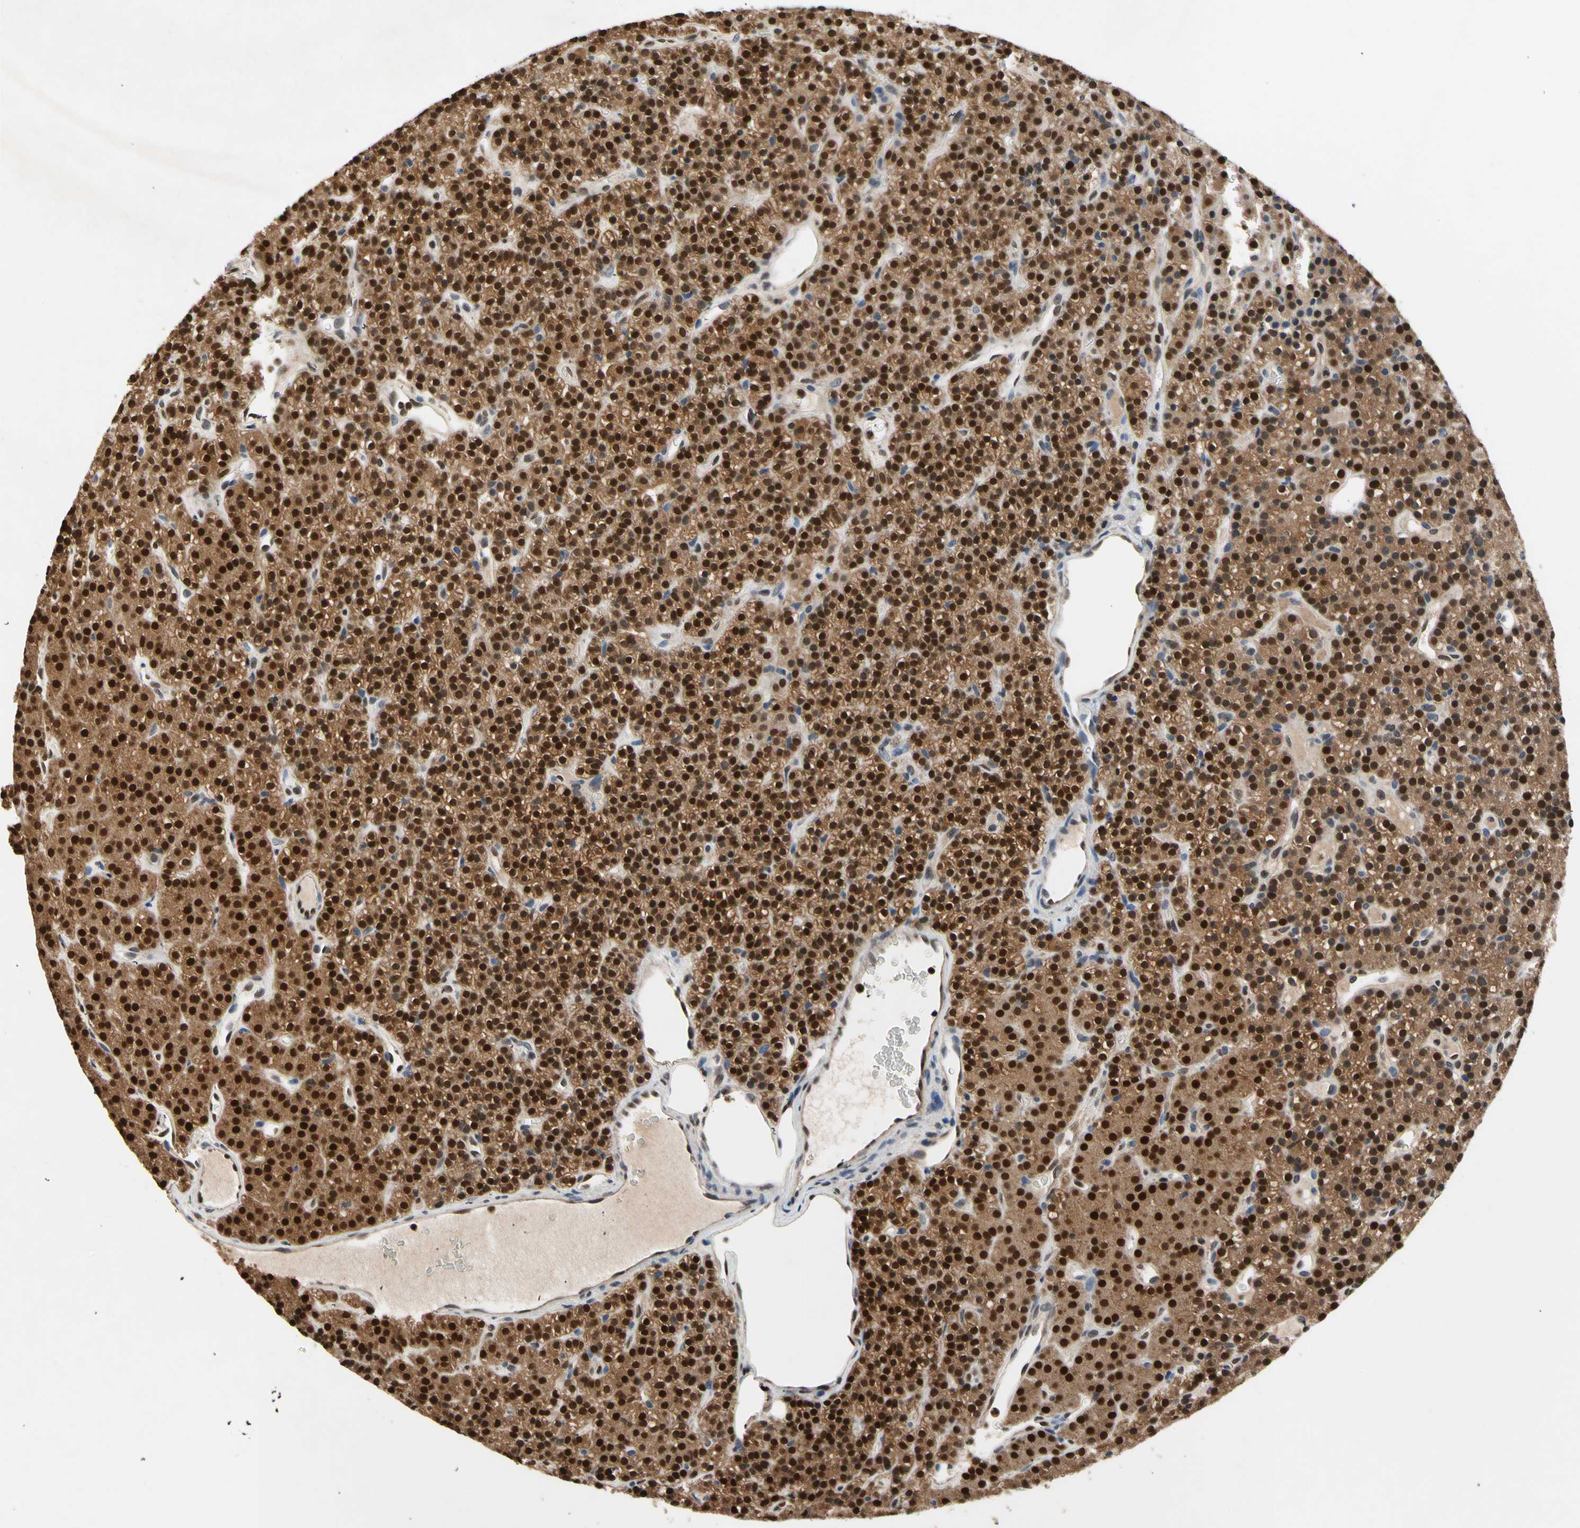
{"staining": {"intensity": "strong", "quantity": ">75%", "location": "cytoplasmic/membranous,nuclear"}, "tissue": "parathyroid gland", "cell_type": "Glandular cells", "image_type": "normal", "snomed": [{"axis": "morphology", "description": "Normal tissue, NOS"}, {"axis": "morphology", "description": "Hyperplasia, NOS"}, {"axis": "topography", "description": "Parathyroid gland"}], "caption": "The micrograph reveals a brown stain indicating the presence of a protein in the cytoplasmic/membranous,nuclear of glandular cells in parathyroid gland. Immunohistochemistry stains the protein in brown and the nuclei are stained blue.", "gene": "GSR", "patient": {"sex": "male", "age": 44}}